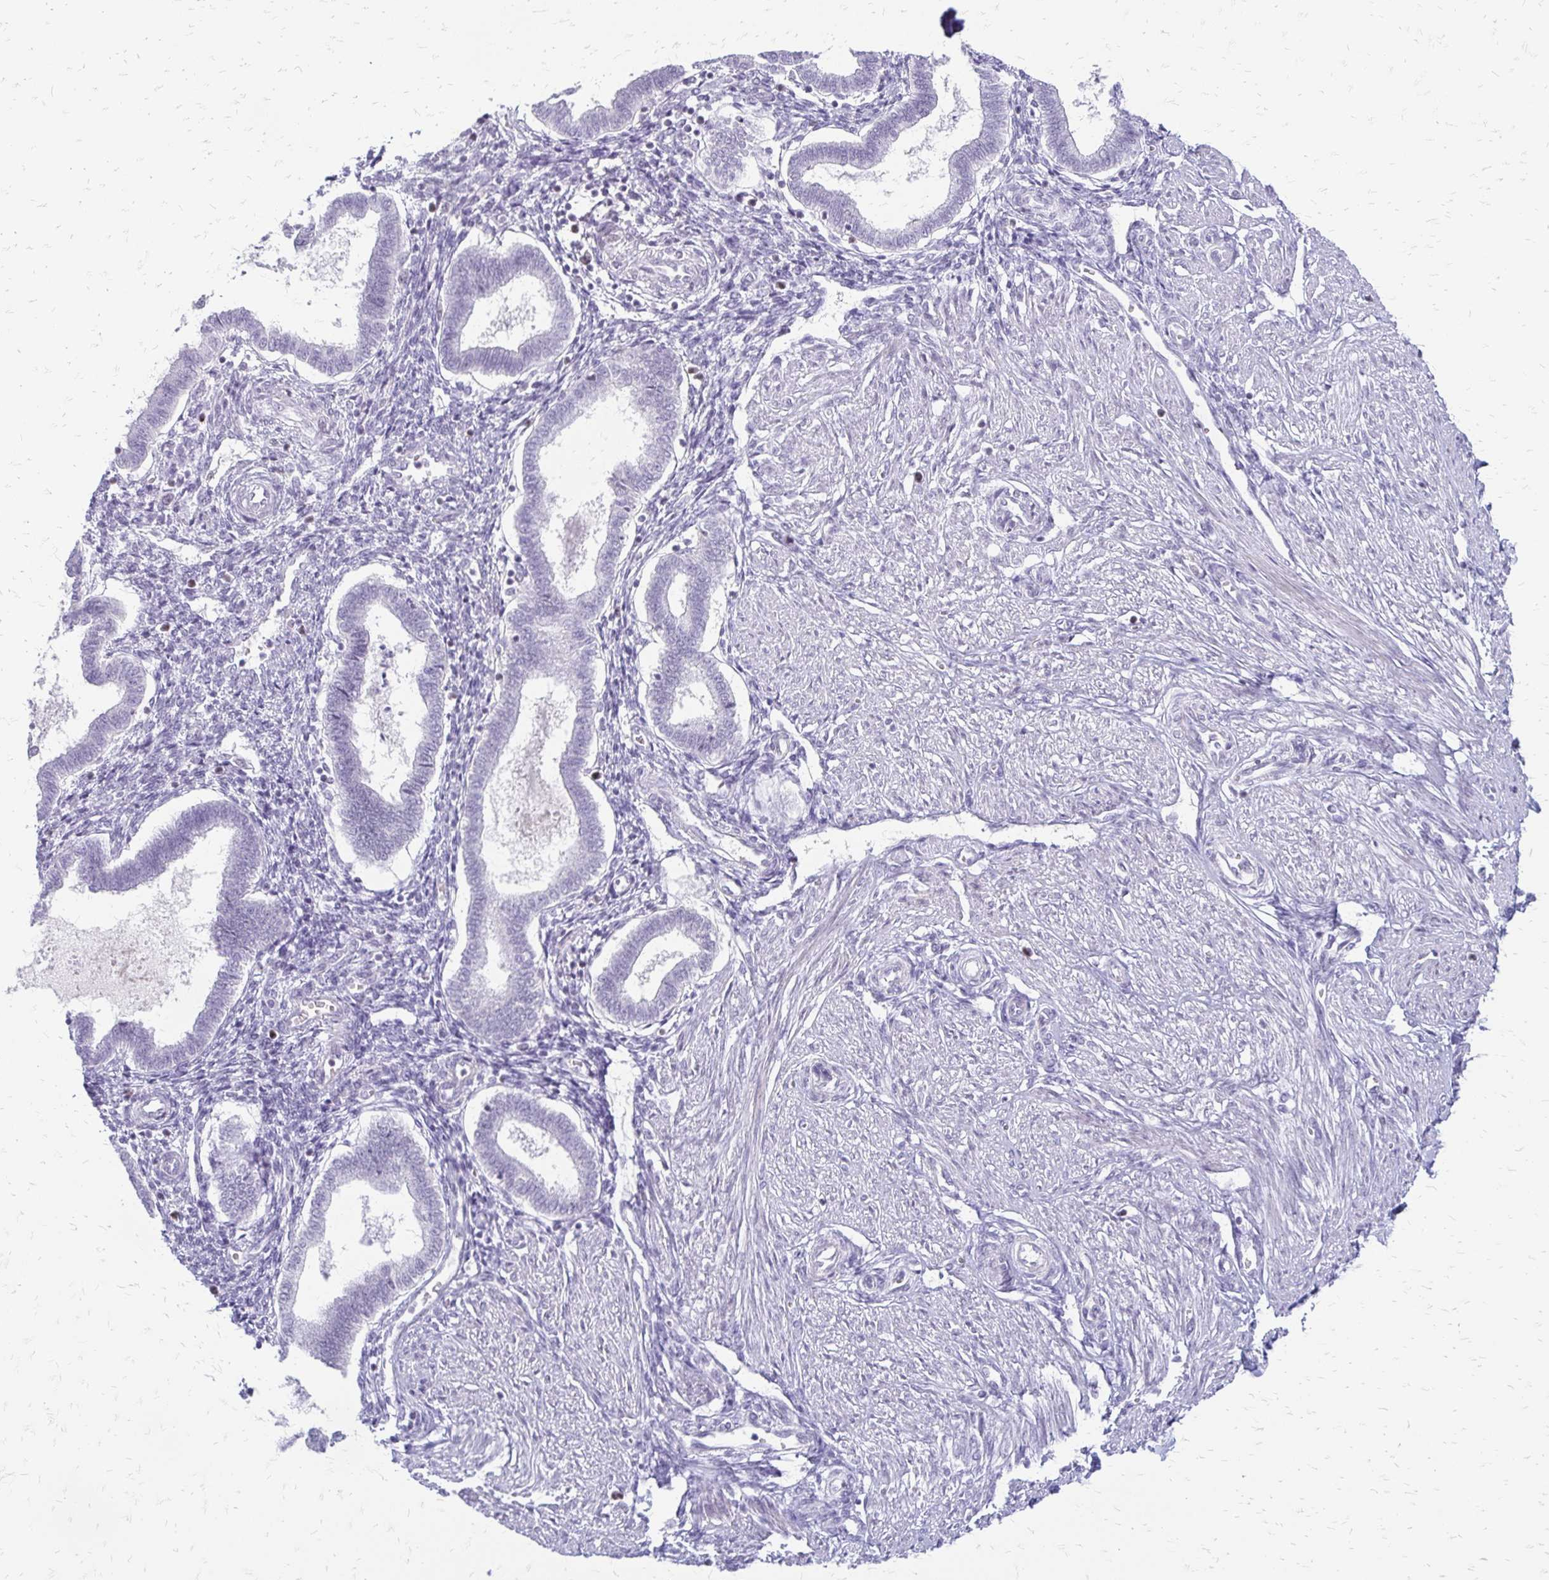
{"staining": {"intensity": "negative", "quantity": "none", "location": "none"}, "tissue": "endometrium", "cell_type": "Cells in endometrial stroma", "image_type": "normal", "snomed": [{"axis": "morphology", "description": "Normal tissue, NOS"}, {"axis": "topography", "description": "Endometrium"}], "caption": "This photomicrograph is of benign endometrium stained with immunohistochemistry to label a protein in brown with the nuclei are counter-stained blue. There is no staining in cells in endometrial stroma. (Immunohistochemistry, brightfield microscopy, high magnification).", "gene": "EED", "patient": {"sex": "female", "age": 24}}